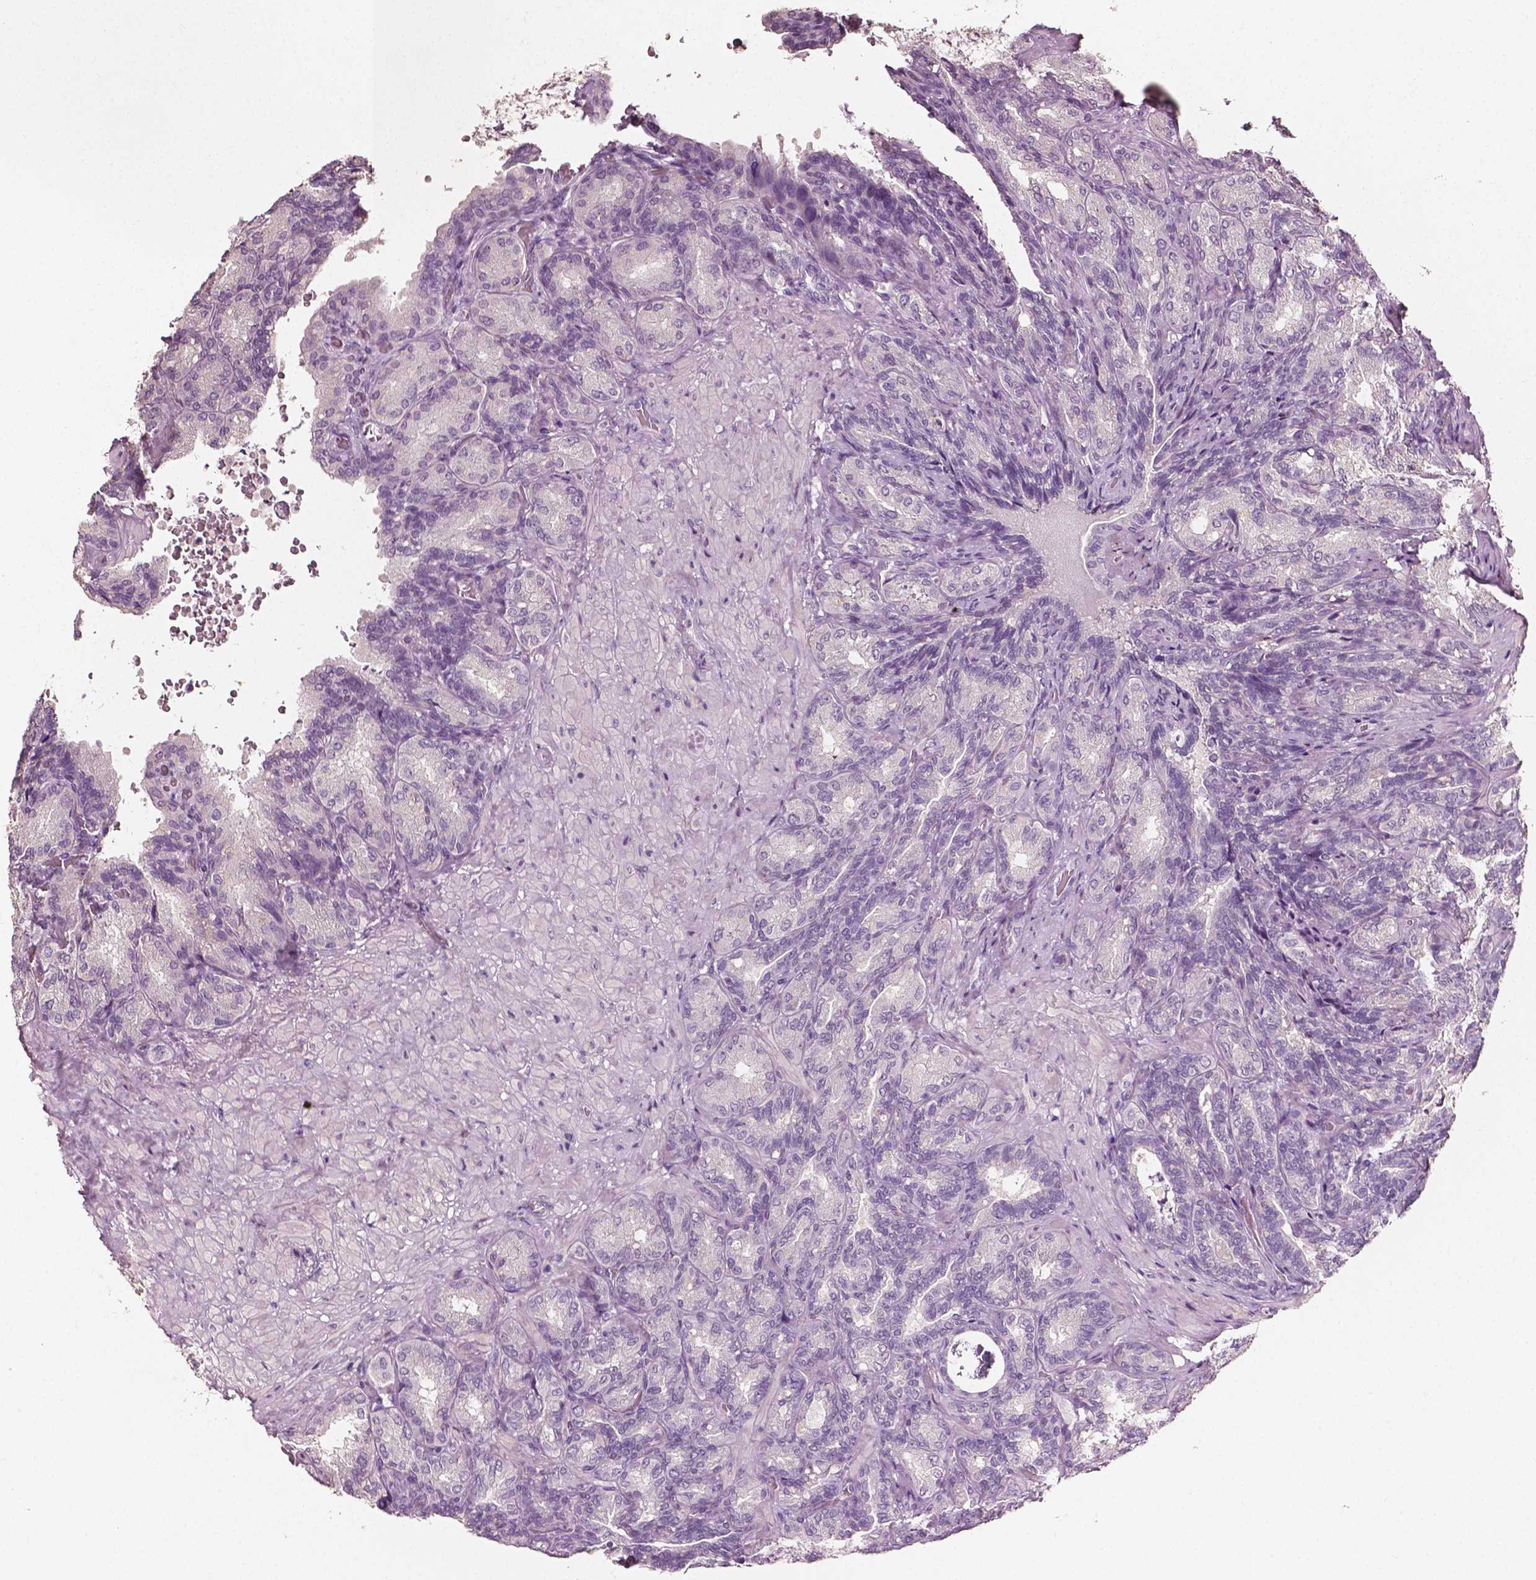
{"staining": {"intensity": "negative", "quantity": "none", "location": "none"}, "tissue": "seminal vesicle", "cell_type": "Glandular cells", "image_type": "normal", "snomed": [{"axis": "morphology", "description": "Normal tissue, NOS"}, {"axis": "topography", "description": "Seminal veicle"}], "caption": "Protein analysis of unremarkable seminal vesicle reveals no significant staining in glandular cells.", "gene": "PLA2R1", "patient": {"sex": "male", "age": 68}}